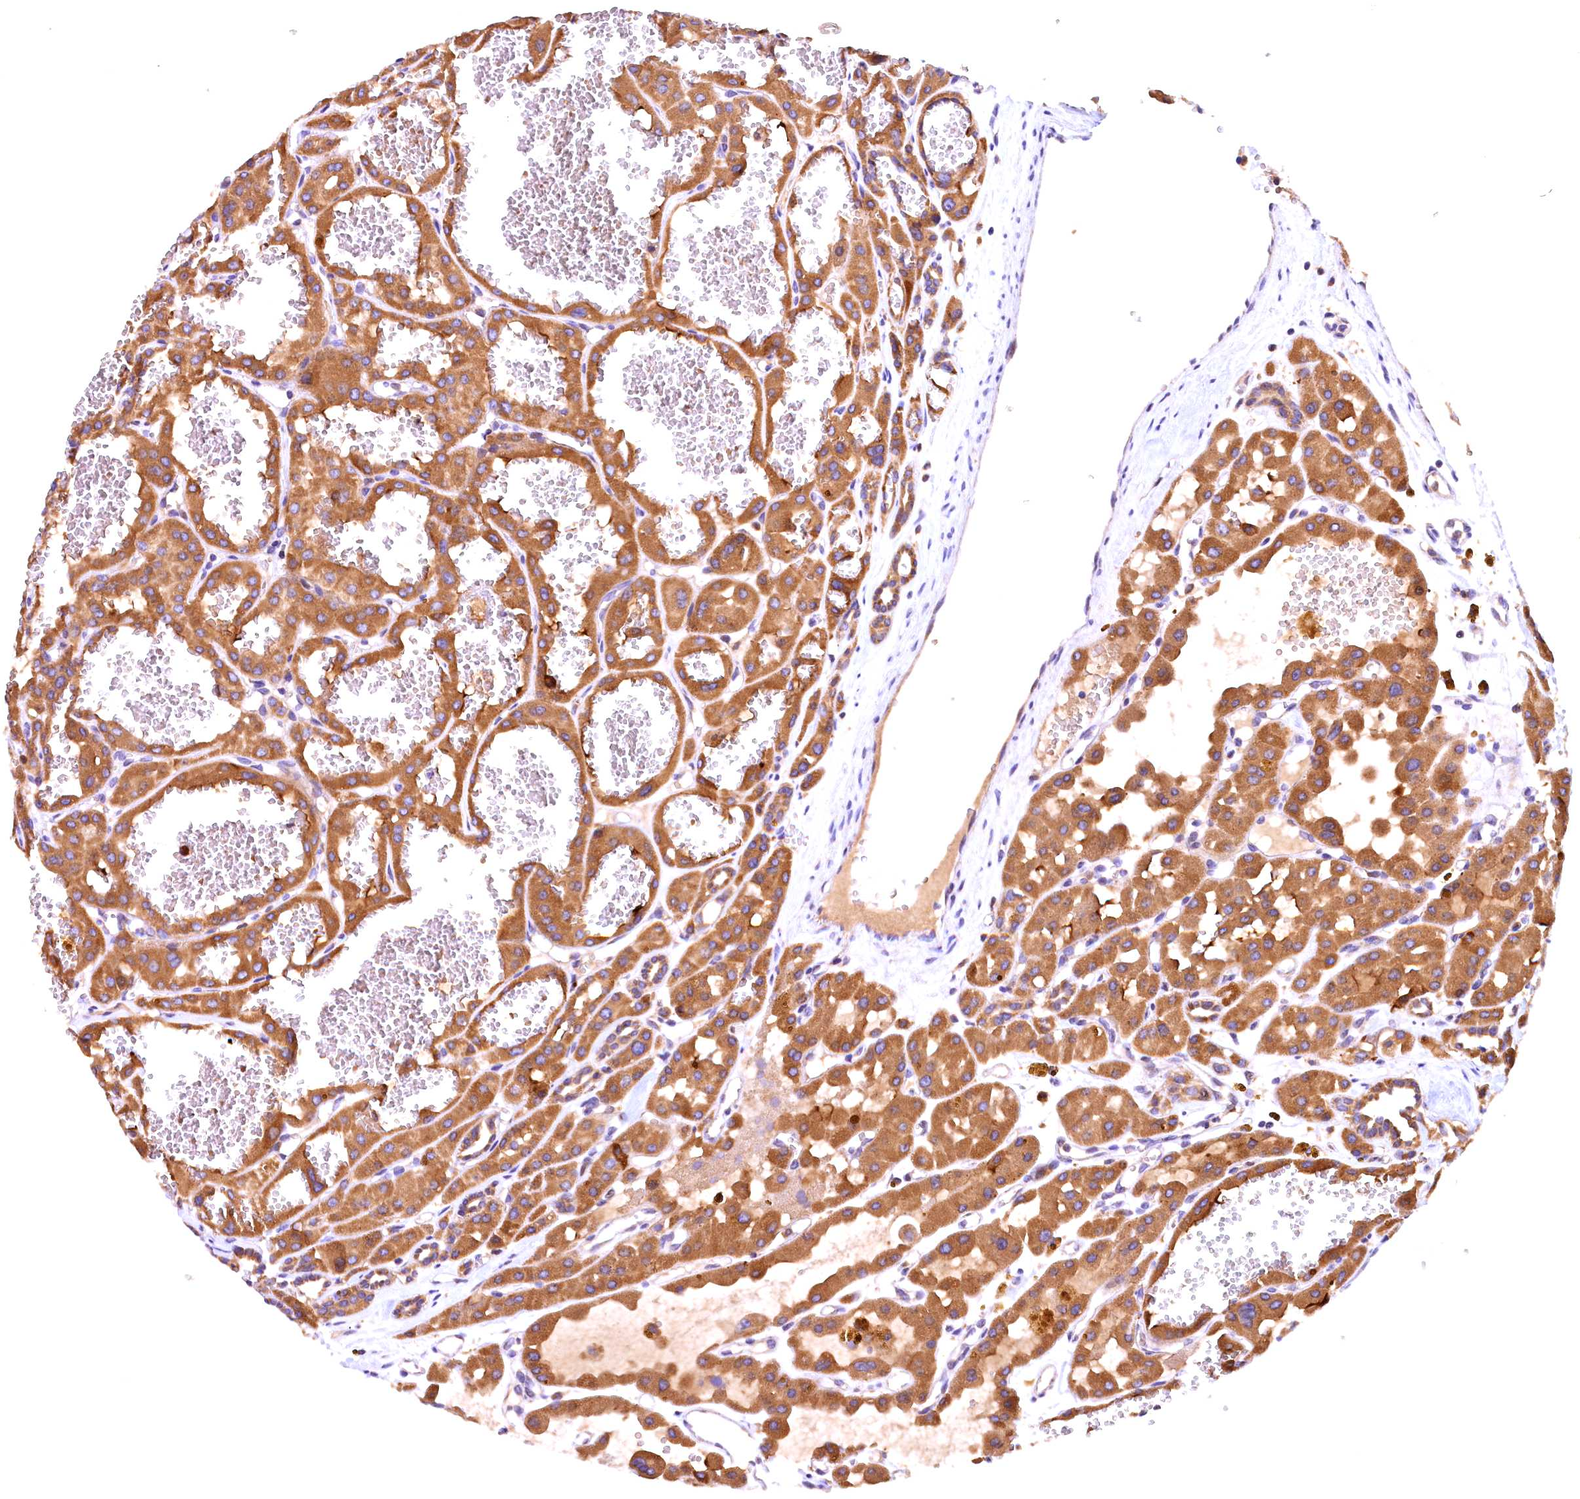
{"staining": {"intensity": "moderate", "quantity": ">75%", "location": "cytoplasmic/membranous"}, "tissue": "renal cancer", "cell_type": "Tumor cells", "image_type": "cancer", "snomed": [{"axis": "morphology", "description": "Carcinoma, NOS"}, {"axis": "topography", "description": "Kidney"}], "caption": "There is medium levels of moderate cytoplasmic/membranous staining in tumor cells of renal carcinoma, as demonstrated by immunohistochemical staining (brown color).", "gene": "NAIP", "patient": {"sex": "female", "age": 75}}